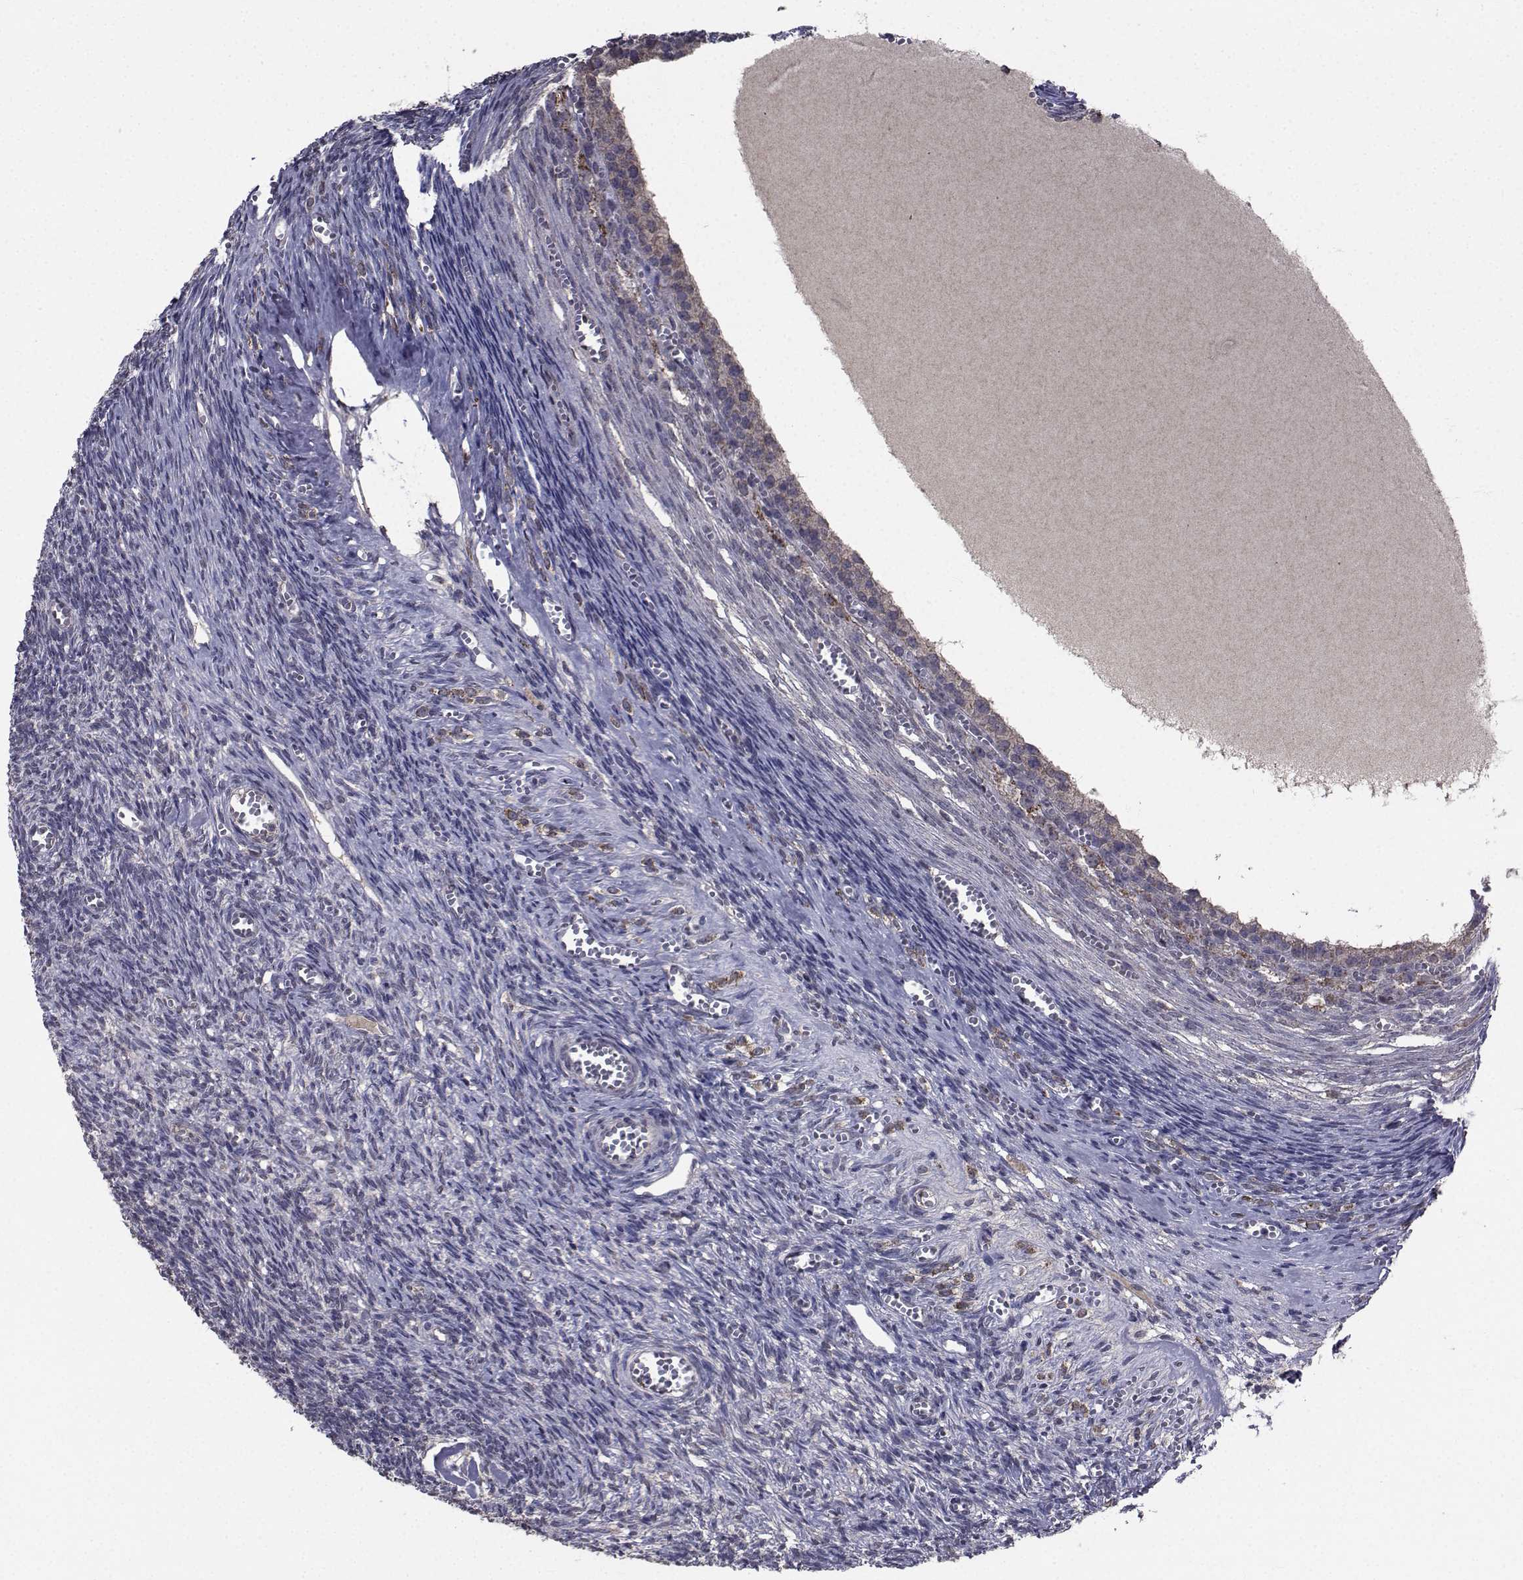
{"staining": {"intensity": "negative", "quantity": "none", "location": "none"}, "tissue": "ovary", "cell_type": "Follicle cells", "image_type": "normal", "snomed": [{"axis": "morphology", "description": "Normal tissue, NOS"}, {"axis": "topography", "description": "Ovary"}], "caption": "An IHC histopathology image of benign ovary is shown. There is no staining in follicle cells of ovary. Nuclei are stained in blue.", "gene": "CYP2S1", "patient": {"sex": "female", "age": 43}}